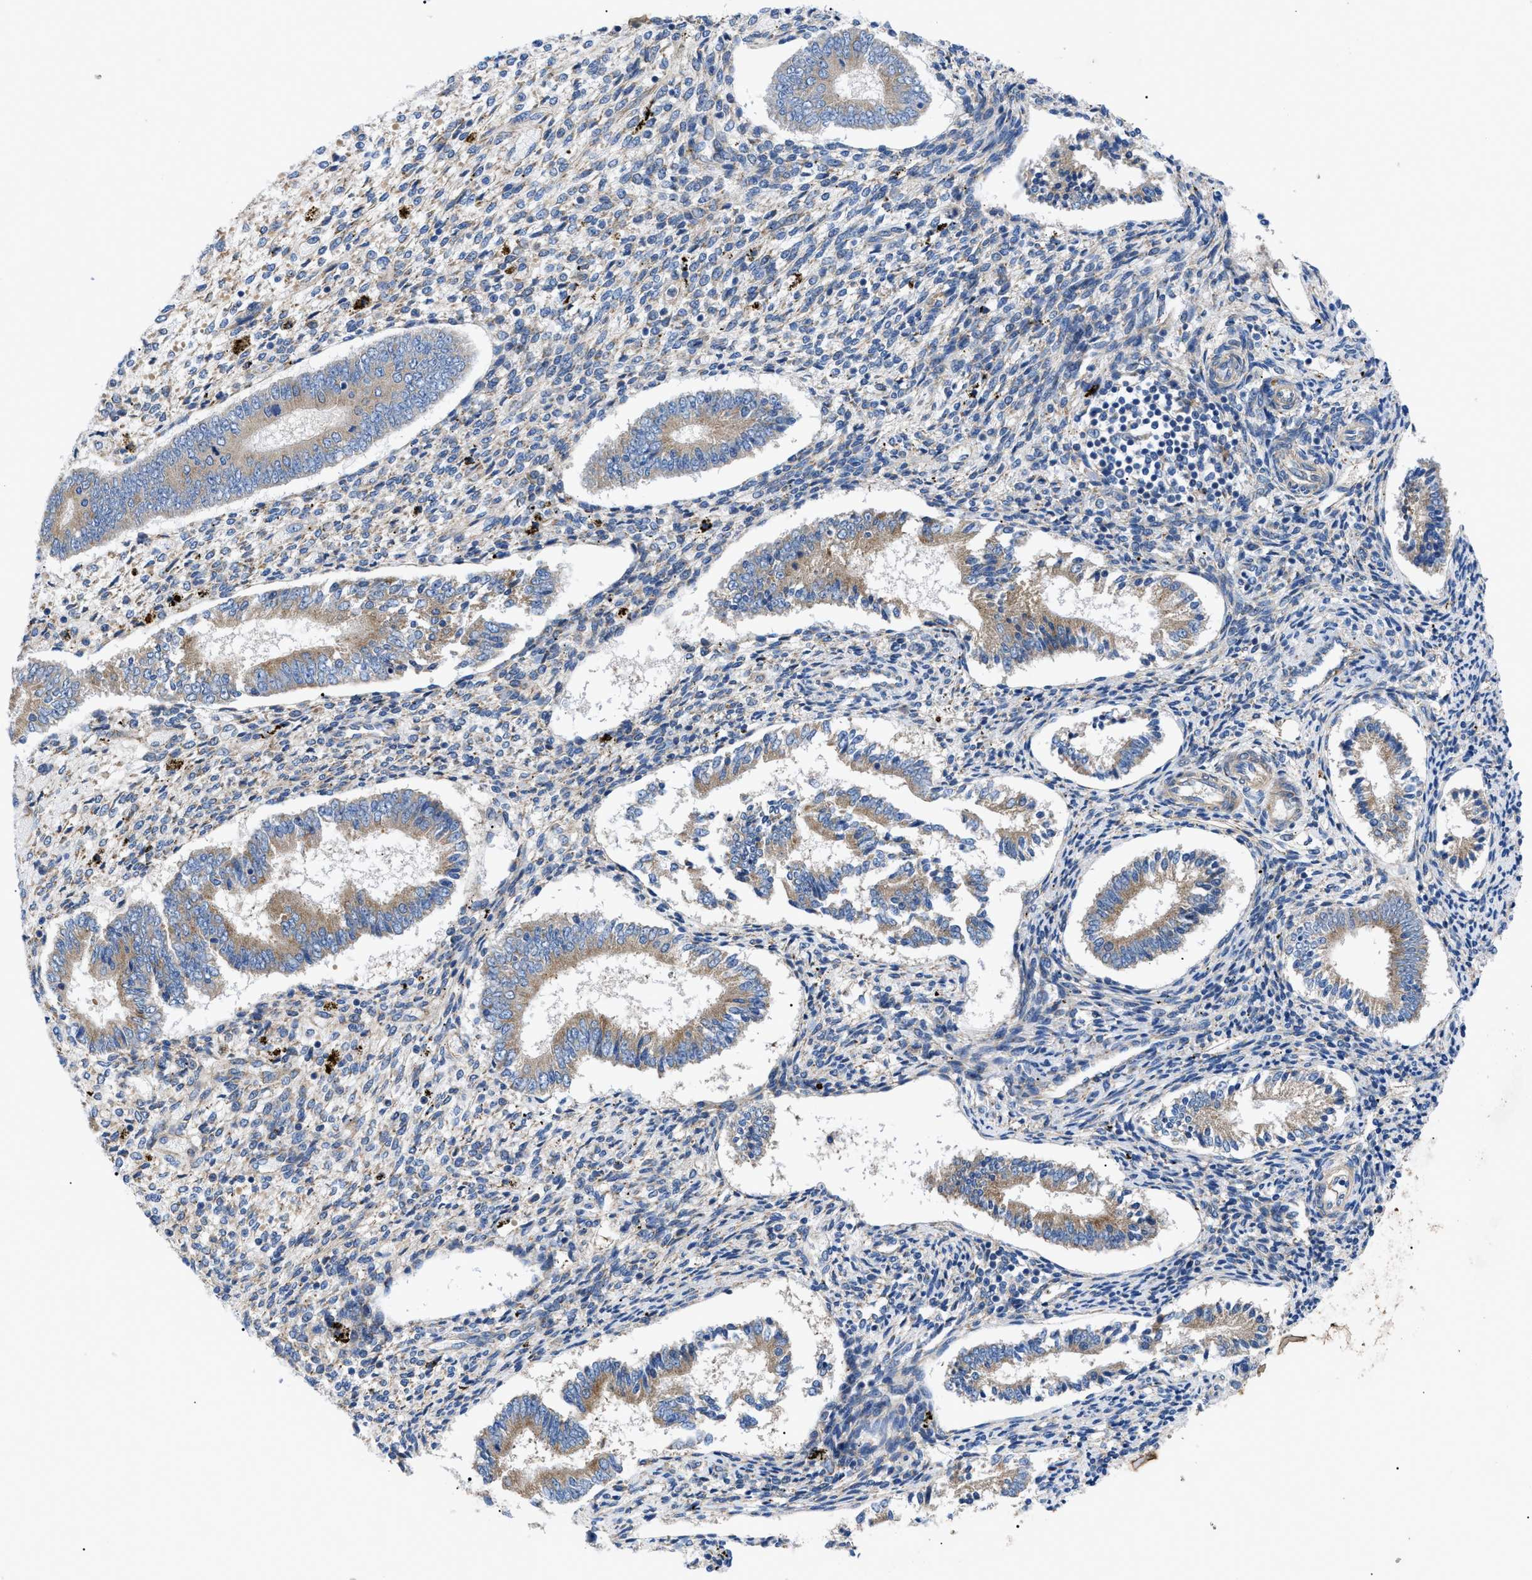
{"staining": {"intensity": "moderate", "quantity": "<25%", "location": "cytoplasmic/membranous"}, "tissue": "endometrium", "cell_type": "Cells in endometrial stroma", "image_type": "normal", "snomed": [{"axis": "morphology", "description": "Normal tissue, NOS"}, {"axis": "topography", "description": "Endometrium"}], "caption": "The immunohistochemical stain labels moderate cytoplasmic/membranous staining in cells in endometrial stroma of unremarkable endometrium. (IHC, brightfield microscopy, high magnification).", "gene": "HSPB8", "patient": {"sex": "female", "age": 42}}